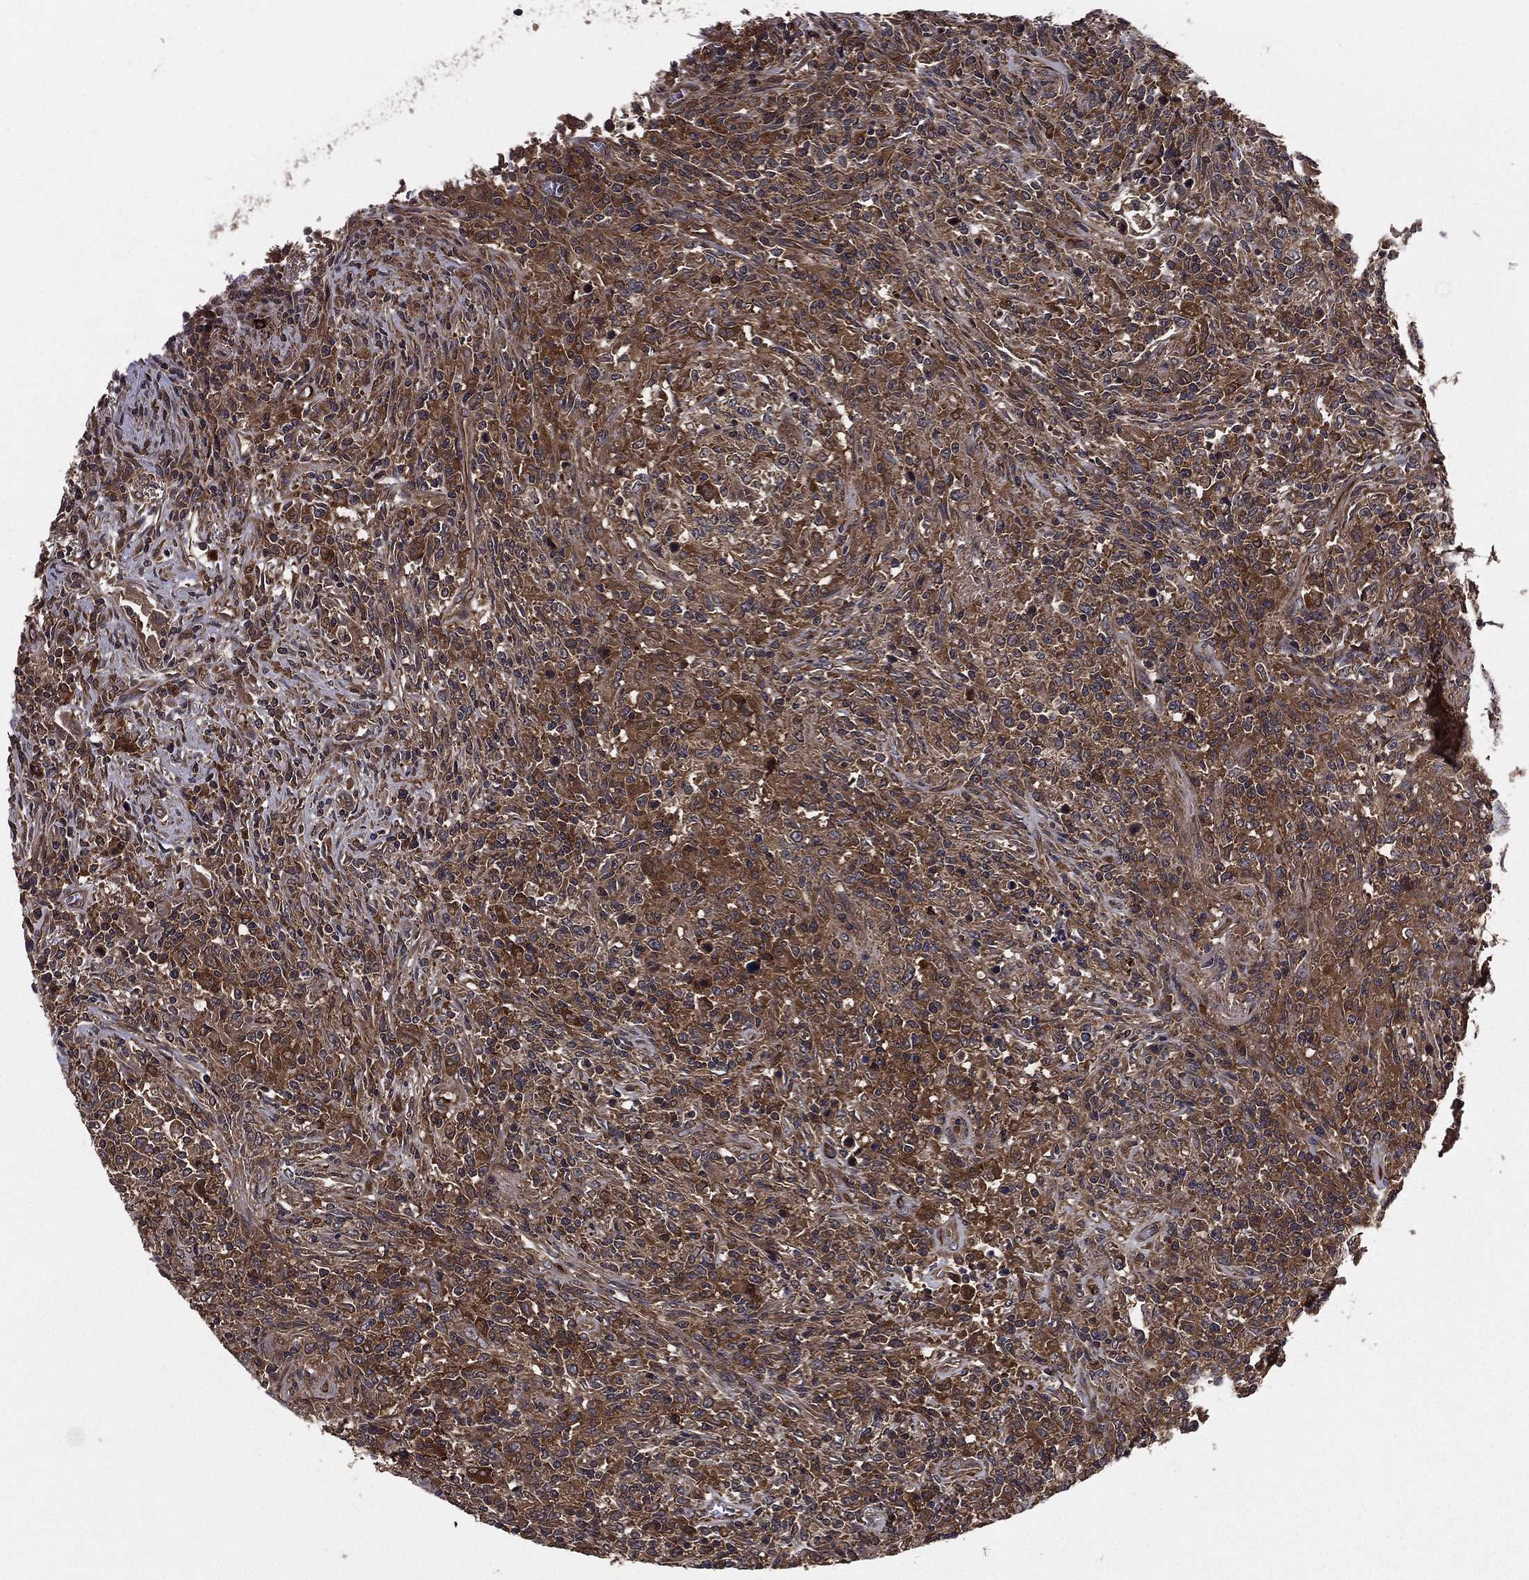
{"staining": {"intensity": "moderate", "quantity": ">75%", "location": "cytoplasmic/membranous"}, "tissue": "lymphoma", "cell_type": "Tumor cells", "image_type": "cancer", "snomed": [{"axis": "morphology", "description": "Malignant lymphoma, non-Hodgkin's type, High grade"}, {"axis": "topography", "description": "Lung"}], "caption": "Immunohistochemical staining of human lymphoma shows medium levels of moderate cytoplasmic/membranous expression in approximately >75% of tumor cells.", "gene": "CERT1", "patient": {"sex": "male", "age": 79}}